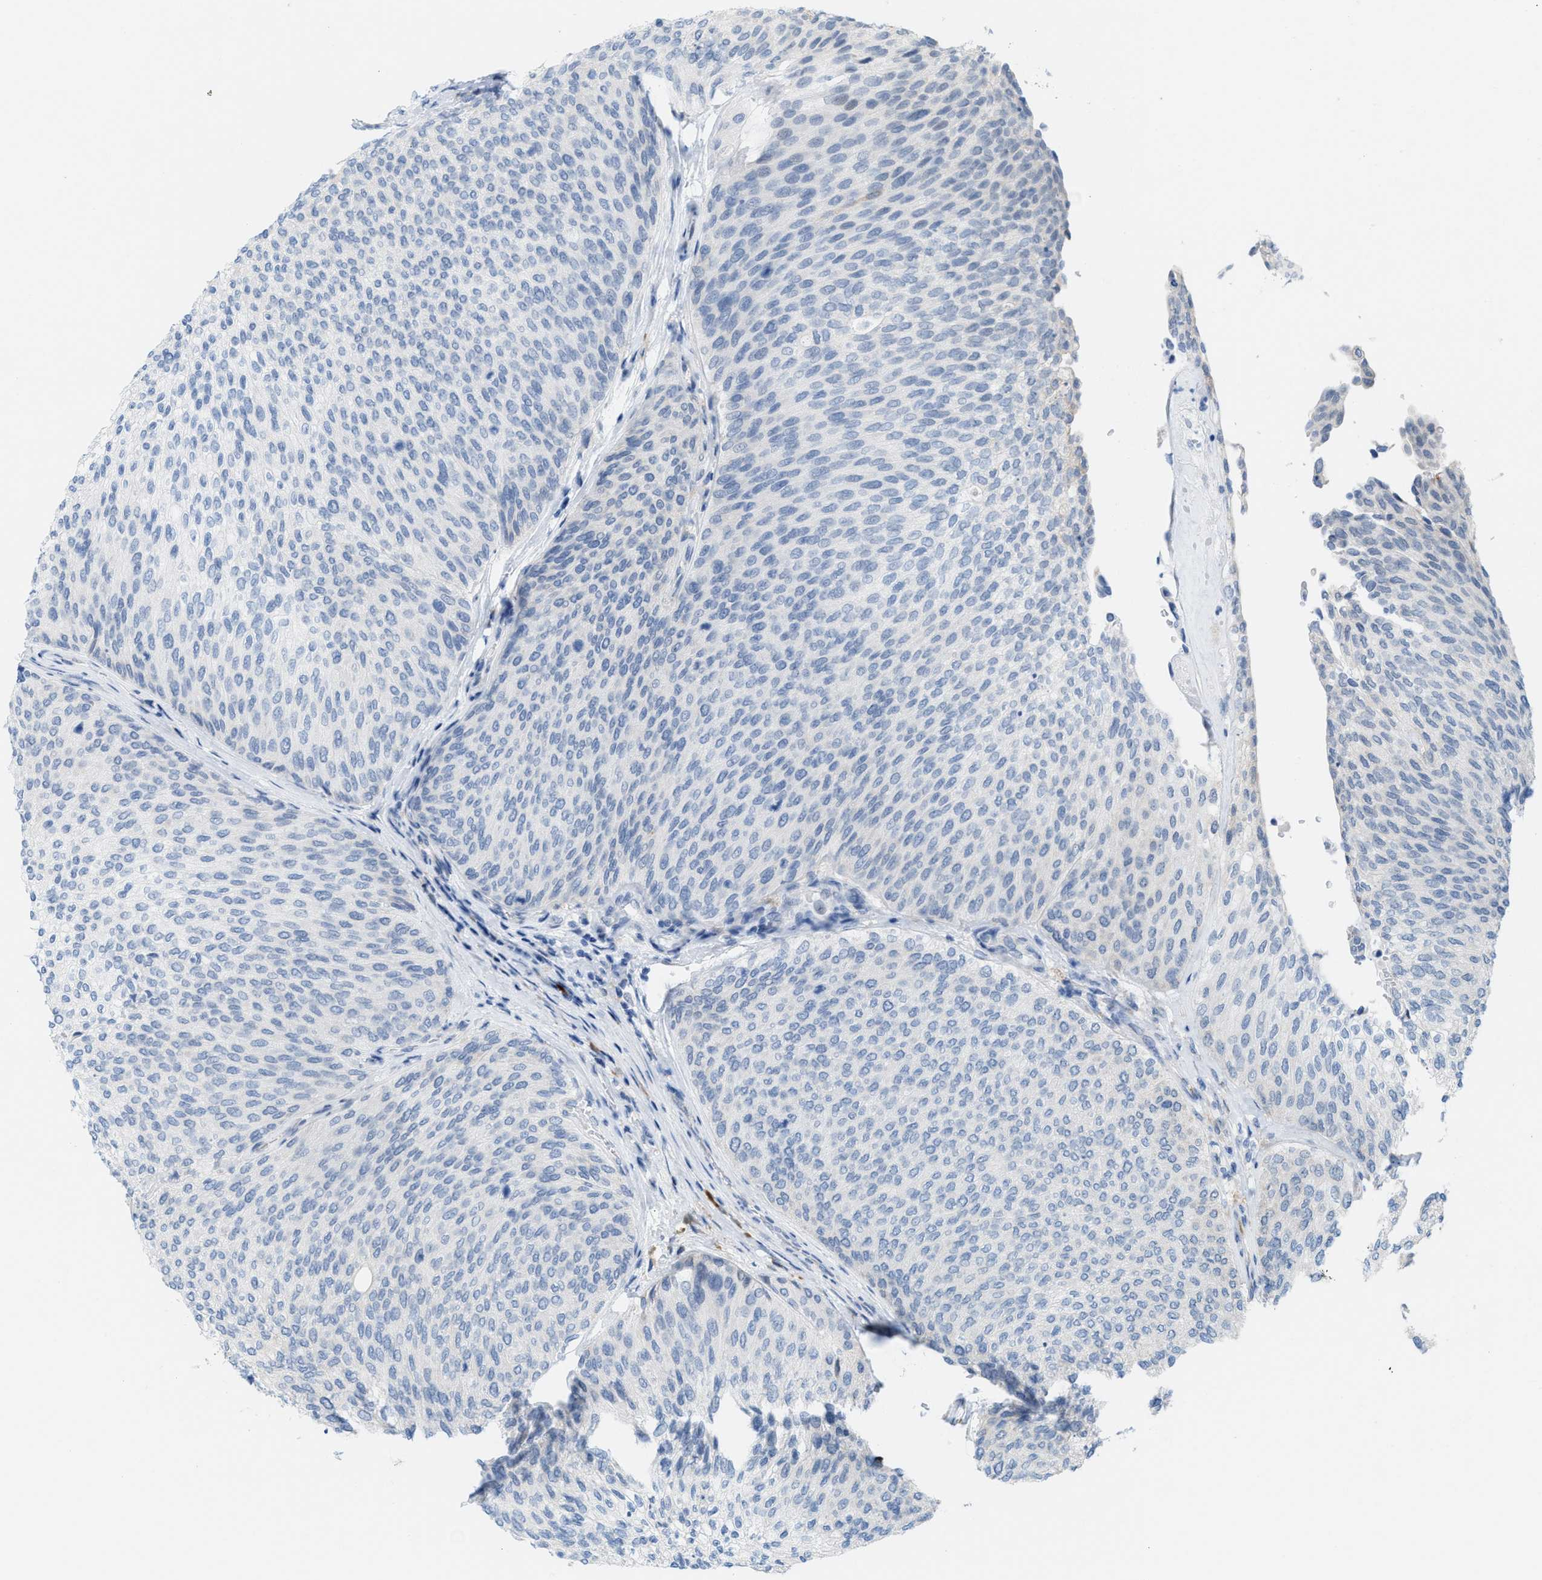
{"staining": {"intensity": "negative", "quantity": "none", "location": "none"}, "tissue": "urothelial cancer", "cell_type": "Tumor cells", "image_type": "cancer", "snomed": [{"axis": "morphology", "description": "Urothelial carcinoma, Low grade"}, {"axis": "topography", "description": "Urinary bladder"}], "caption": "Photomicrograph shows no significant protein positivity in tumor cells of urothelial cancer. (DAB IHC visualized using brightfield microscopy, high magnification).", "gene": "KIFC3", "patient": {"sex": "female", "age": 79}}